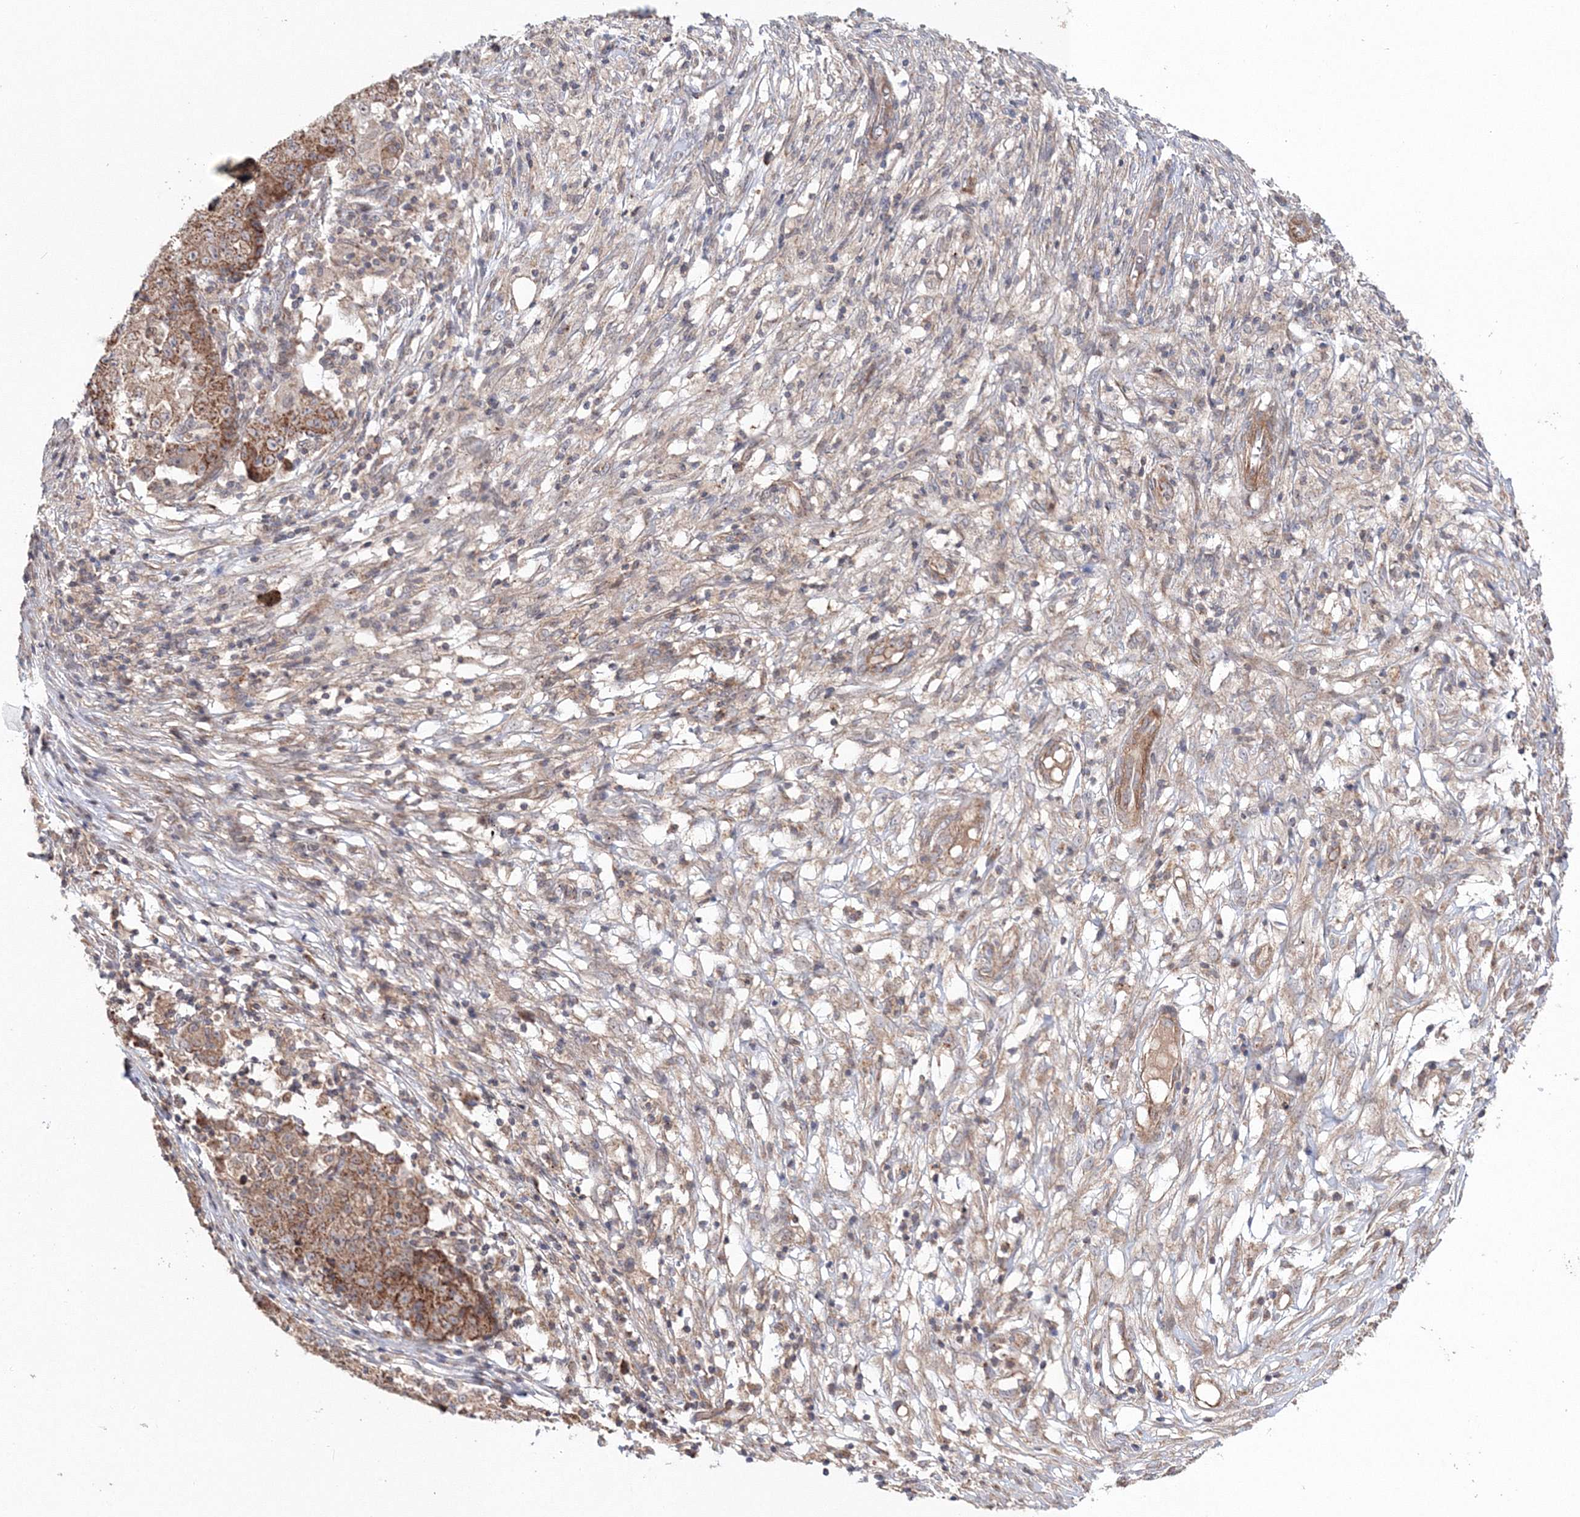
{"staining": {"intensity": "moderate", "quantity": ">75%", "location": "cytoplasmic/membranous"}, "tissue": "ovarian cancer", "cell_type": "Tumor cells", "image_type": "cancer", "snomed": [{"axis": "morphology", "description": "Carcinoma, endometroid"}, {"axis": "topography", "description": "Ovary"}], "caption": "DAB immunohistochemical staining of human ovarian cancer reveals moderate cytoplasmic/membranous protein positivity in approximately >75% of tumor cells.", "gene": "NOA1", "patient": {"sex": "female", "age": 42}}